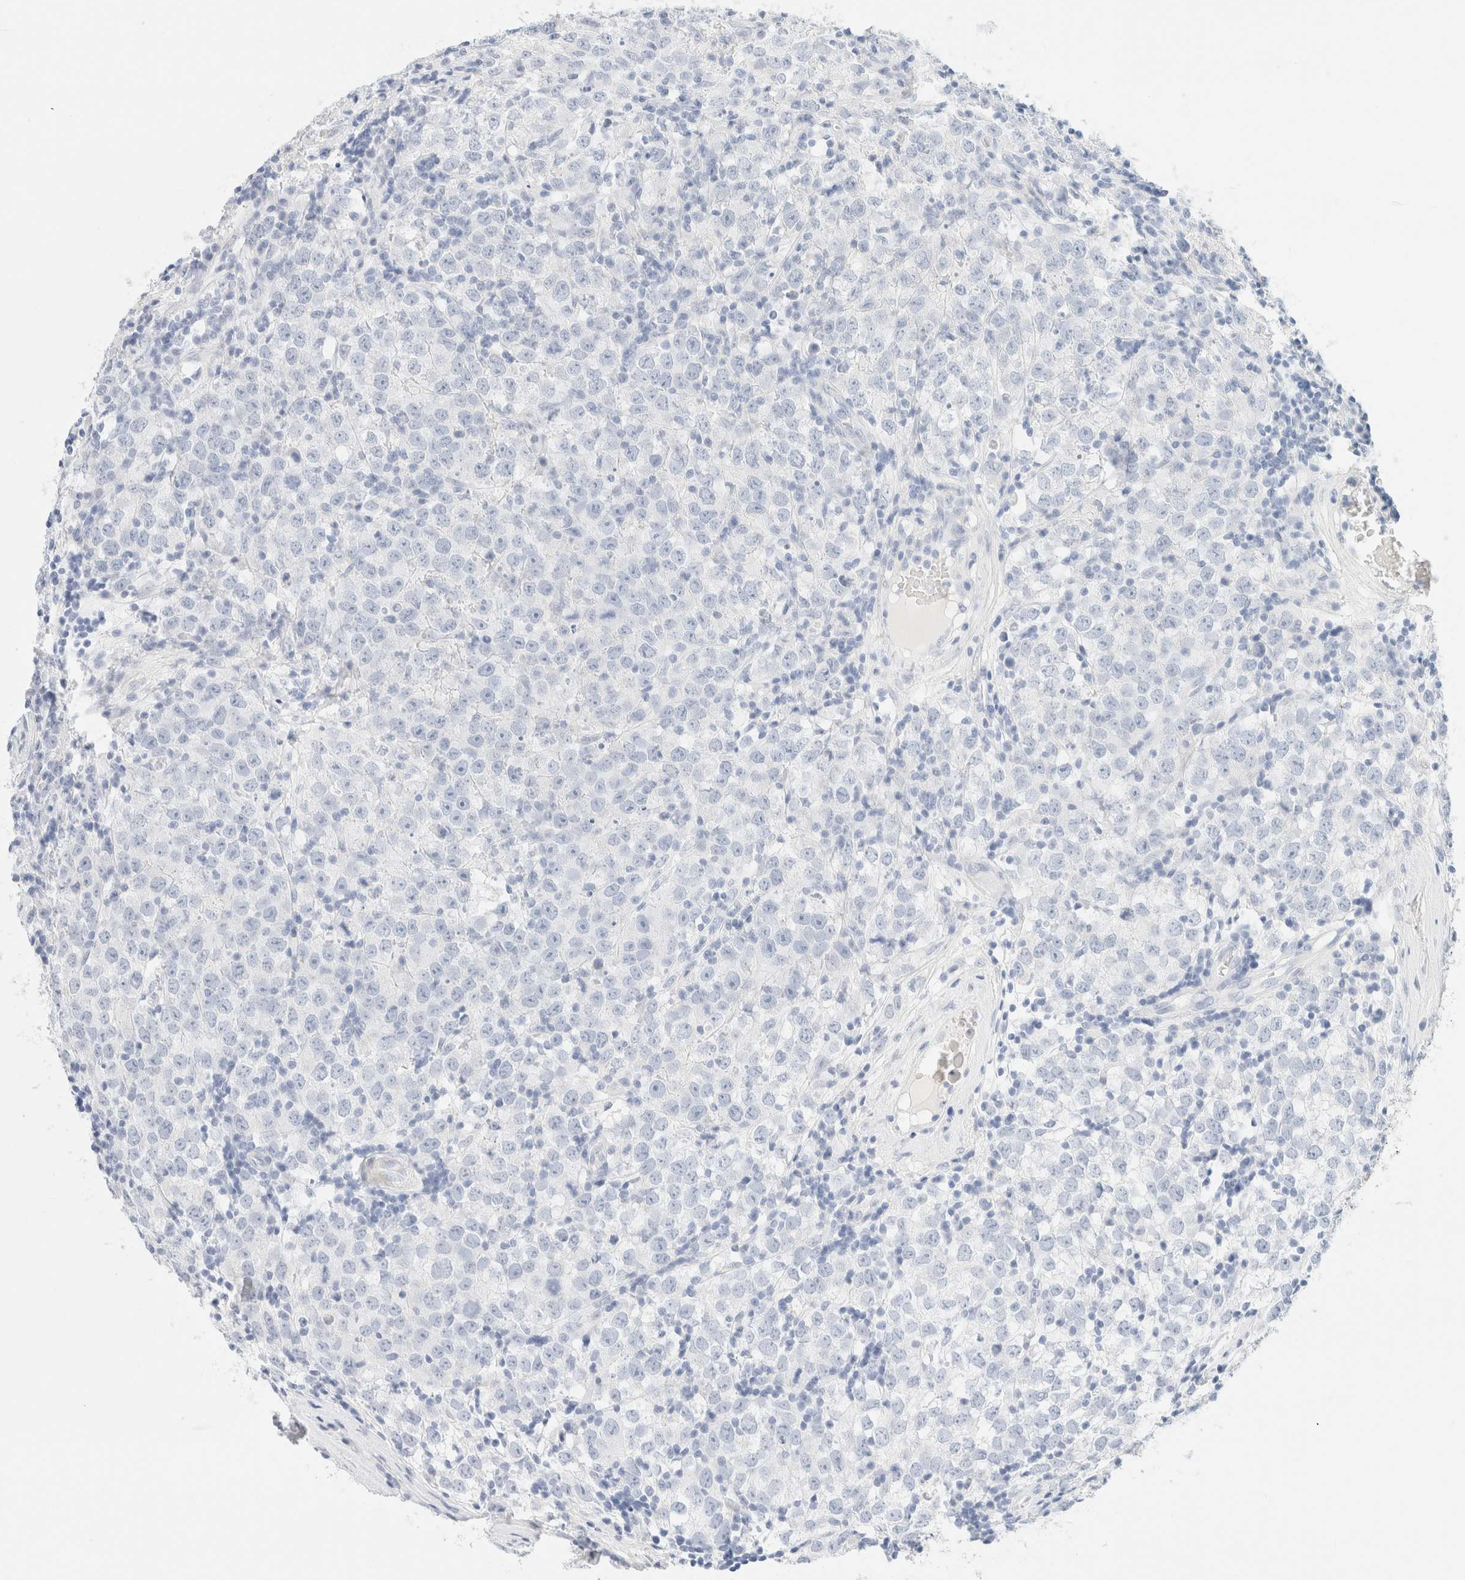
{"staining": {"intensity": "negative", "quantity": "none", "location": "none"}, "tissue": "testis cancer", "cell_type": "Tumor cells", "image_type": "cancer", "snomed": [{"axis": "morphology", "description": "Seminoma, NOS"}, {"axis": "morphology", "description": "Carcinoma, Embryonal, NOS"}, {"axis": "topography", "description": "Testis"}], "caption": "Testis cancer was stained to show a protein in brown. There is no significant positivity in tumor cells. The staining is performed using DAB (3,3'-diaminobenzidine) brown chromogen with nuclei counter-stained in using hematoxylin.", "gene": "DPYS", "patient": {"sex": "male", "age": 28}}